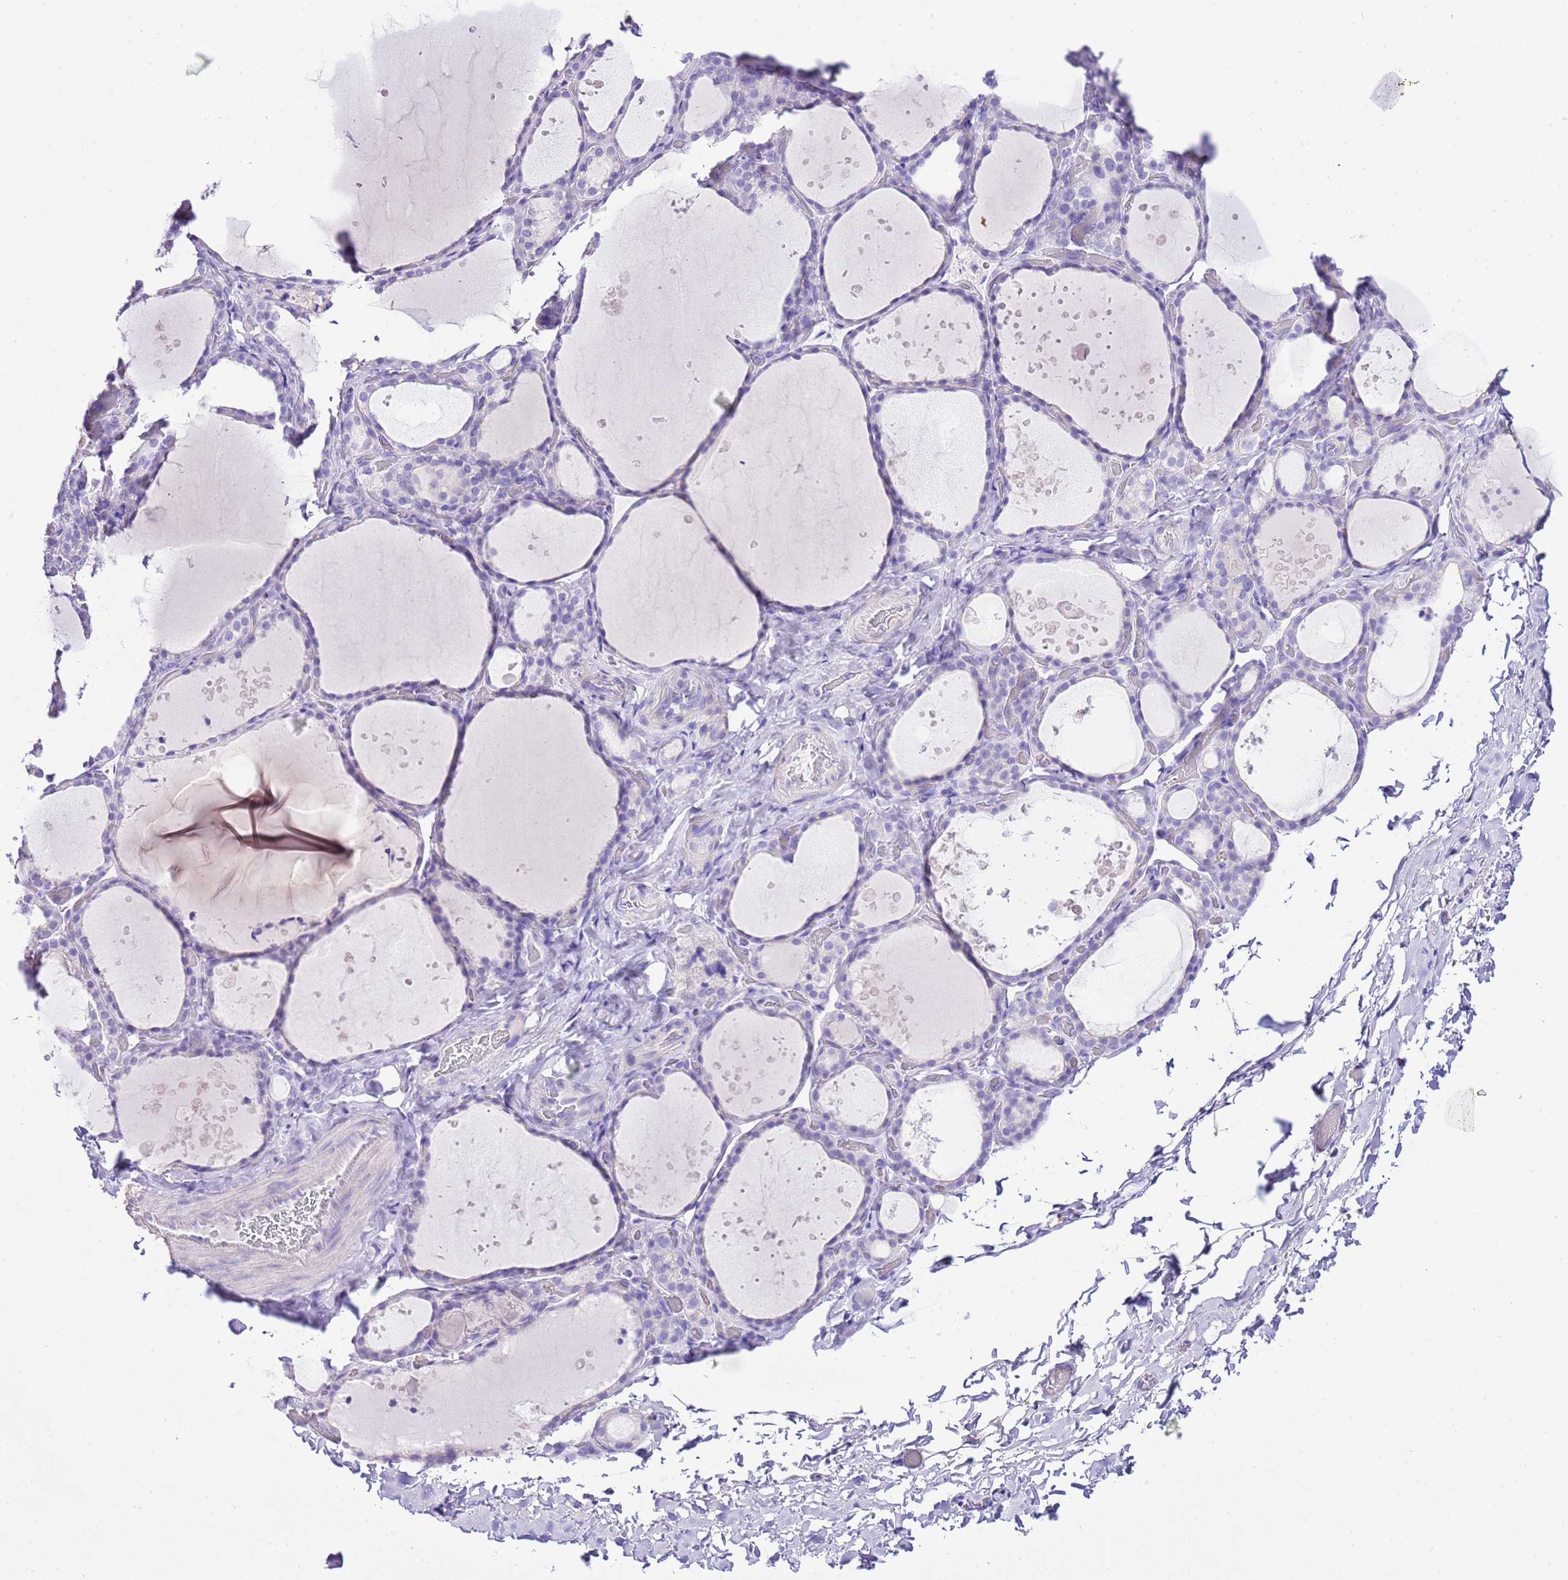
{"staining": {"intensity": "negative", "quantity": "none", "location": "none"}, "tissue": "thyroid gland", "cell_type": "Glandular cells", "image_type": "normal", "snomed": [{"axis": "morphology", "description": "Normal tissue, NOS"}, {"axis": "topography", "description": "Thyroid gland"}], "caption": "Immunohistochemistry micrograph of normal thyroid gland: thyroid gland stained with DAB (3,3'-diaminobenzidine) reveals no significant protein expression in glandular cells. Nuclei are stained in blue.", "gene": "BHLHA15", "patient": {"sex": "female", "age": 44}}